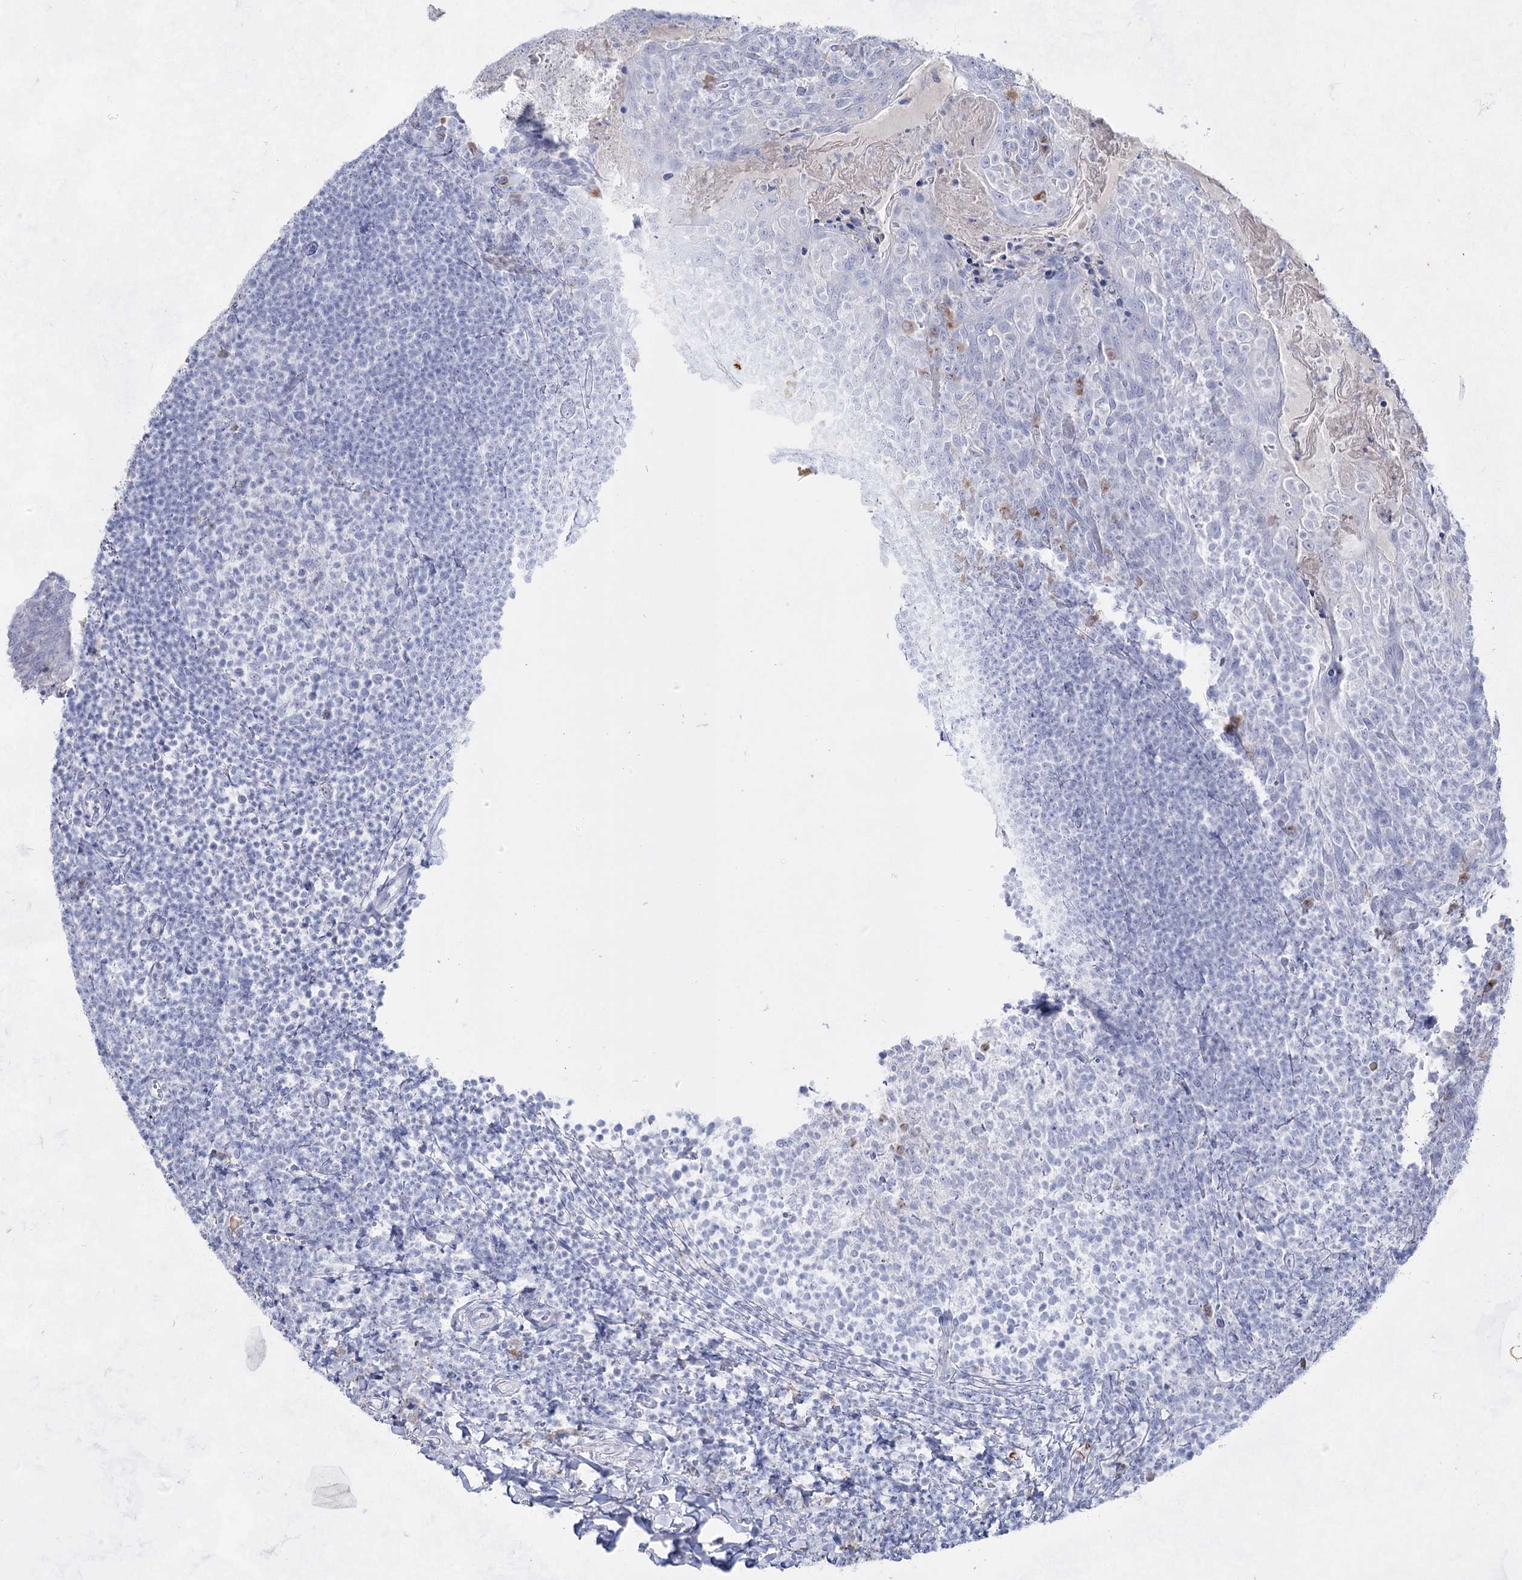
{"staining": {"intensity": "negative", "quantity": "none", "location": "none"}, "tissue": "tonsil", "cell_type": "Germinal center cells", "image_type": "normal", "snomed": [{"axis": "morphology", "description": "Normal tissue, NOS"}, {"axis": "topography", "description": "Tonsil"}], "caption": "DAB immunohistochemical staining of normal human tonsil exhibits no significant staining in germinal center cells.", "gene": "ACRV1", "patient": {"sex": "female", "age": 10}}